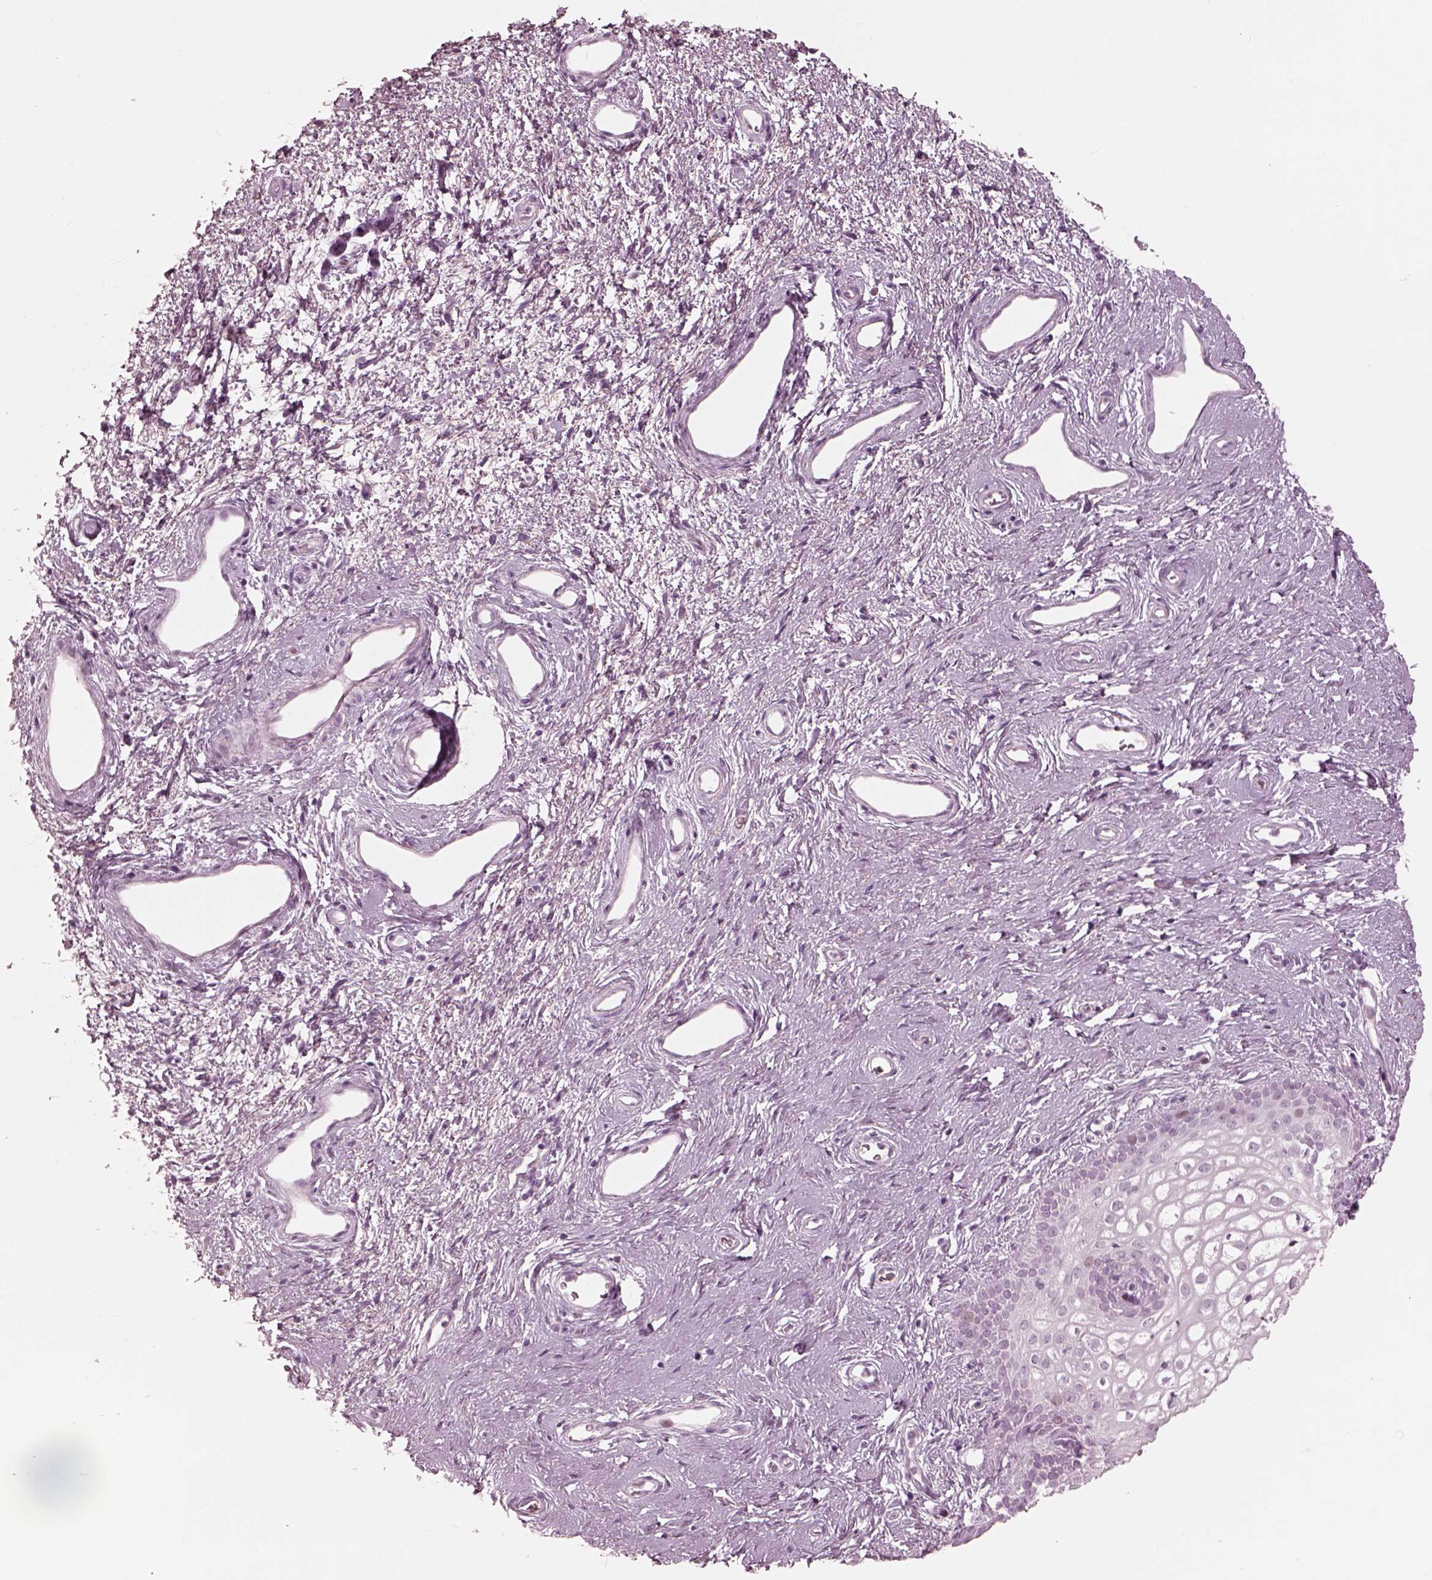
{"staining": {"intensity": "negative", "quantity": "none", "location": "none"}, "tissue": "skin", "cell_type": "Epidermal cells", "image_type": "normal", "snomed": [{"axis": "morphology", "description": "Normal tissue, NOS"}, {"axis": "topography", "description": "Anal"}], "caption": "The histopathology image exhibits no significant positivity in epidermal cells of skin.", "gene": "KRTAP24", "patient": {"sex": "female", "age": 46}}